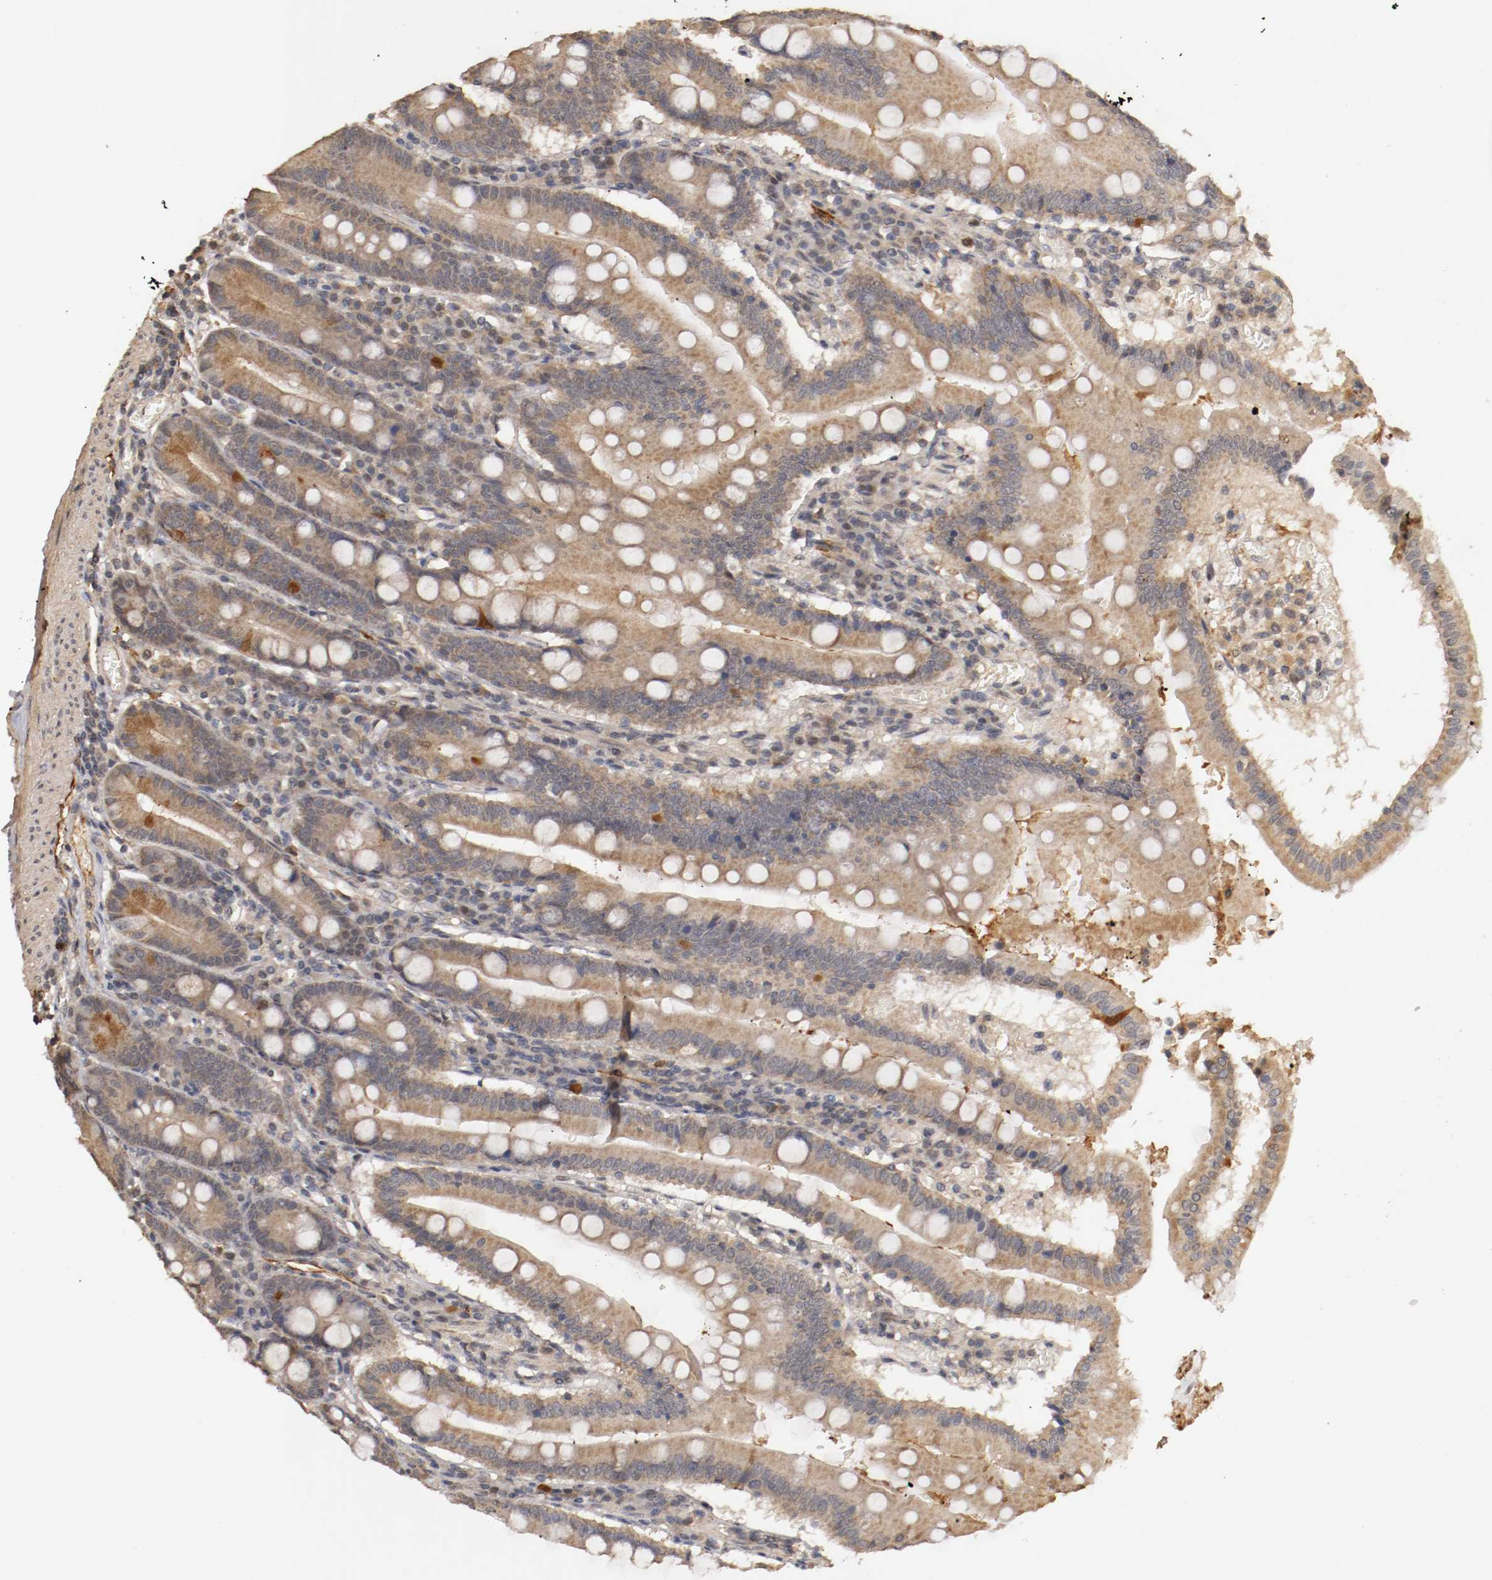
{"staining": {"intensity": "weak", "quantity": "25%-75%", "location": "cytoplasmic/membranous"}, "tissue": "small intestine", "cell_type": "Glandular cells", "image_type": "normal", "snomed": [{"axis": "morphology", "description": "Normal tissue, NOS"}, {"axis": "topography", "description": "Small intestine"}], "caption": "Immunohistochemistry (IHC) histopathology image of normal small intestine: small intestine stained using IHC shows low levels of weak protein expression localized specifically in the cytoplasmic/membranous of glandular cells, appearing as a cytoplasmic/membranous brown color.", "gene": "TNFRSF1B", "patient": {"sex": "male", "age": 71}}